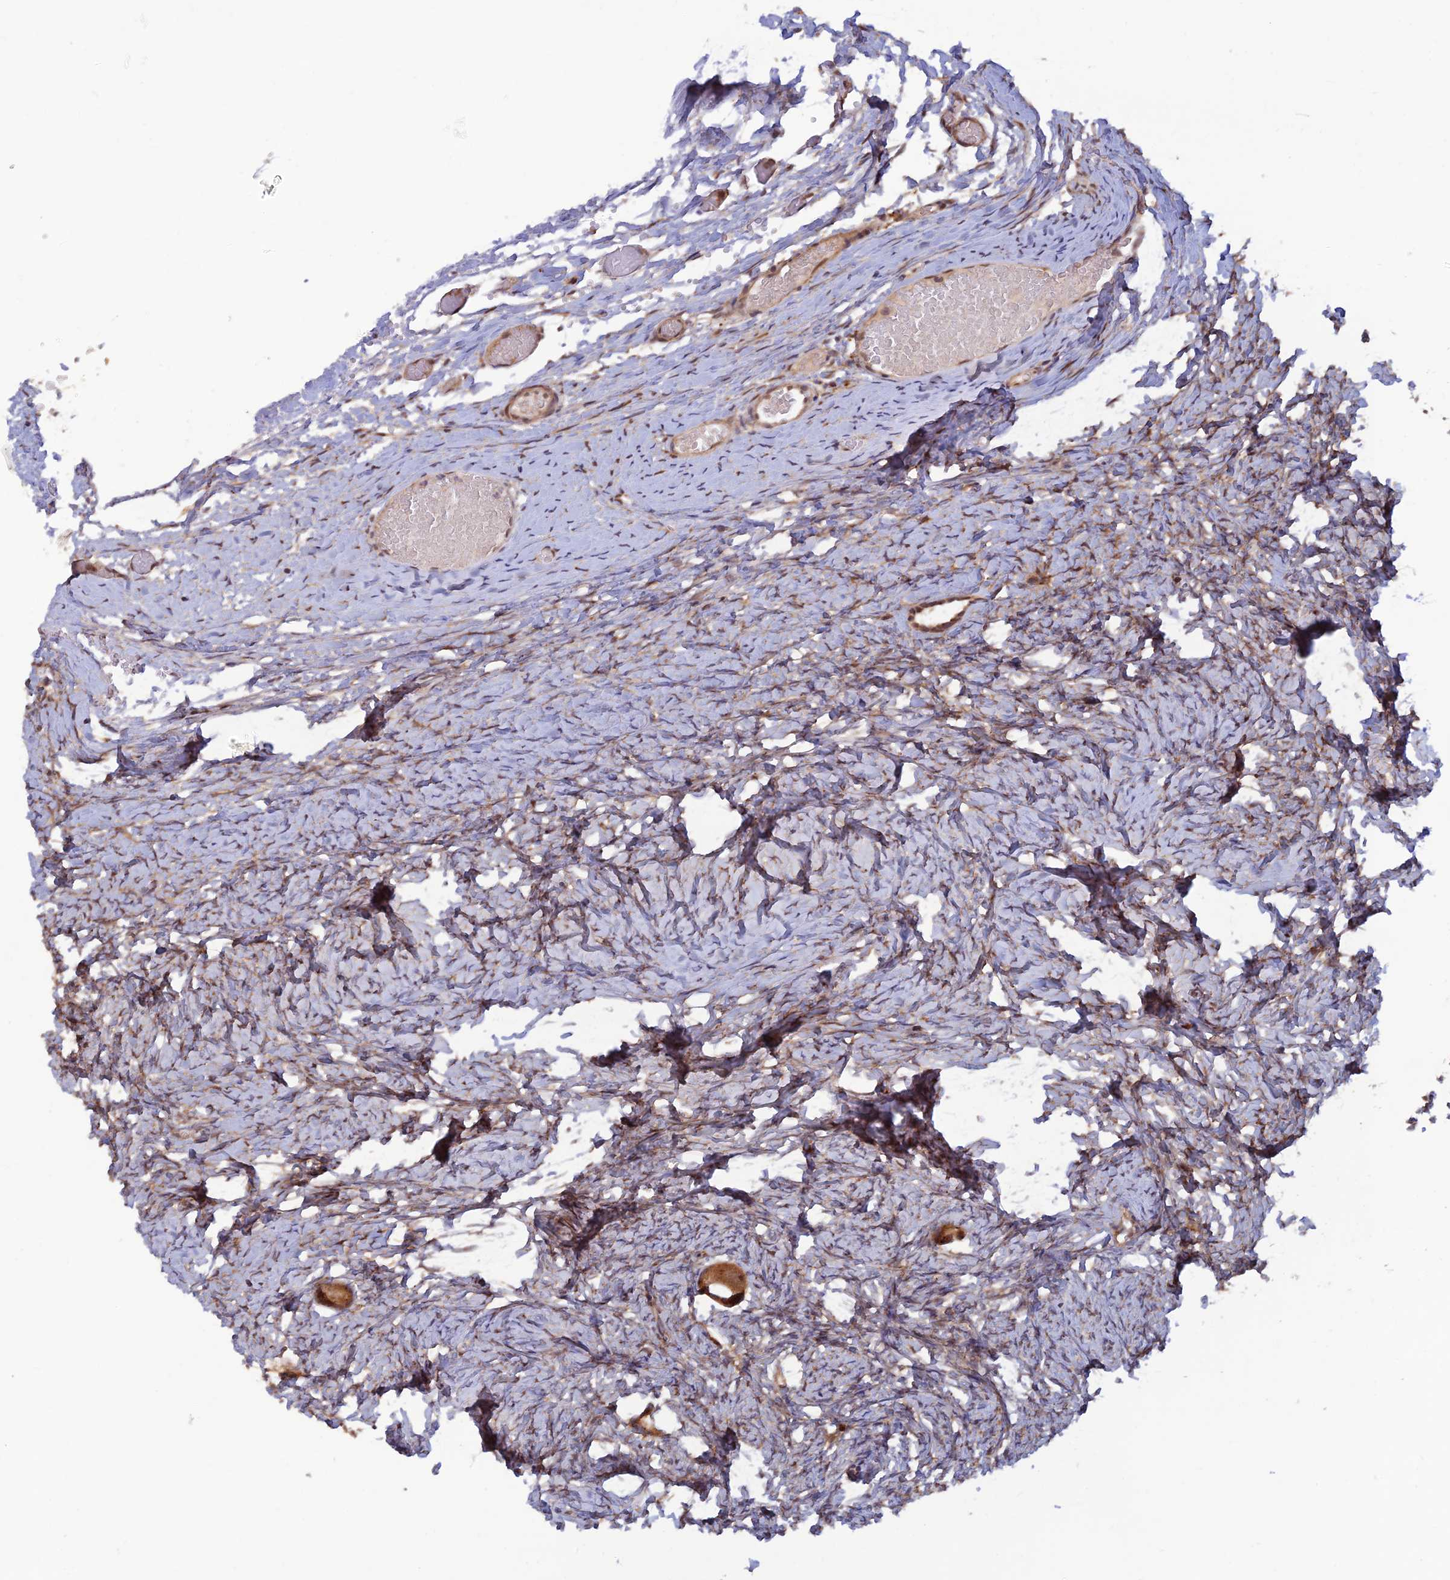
{"staining": {"intensity": "moderate", "quantity": ">75%", "location": "cytoplasmic/membranous"}, "tissue": "ovary", "cell_type": "Follicle cells", "image_type": "normal", "snomed": [{"axis": "morphology", "description": "Normal tissue, NOS"}, {"axis": "topography", "description": "Ovary"}], "caption": "Immunohistochemistry (DAB) staining of benign human ovary displays moderate cytoplasmic/membranous protein expression in approximately >75% of follicle cells.", "gene": "ZNF565", "patient": {"sex": "female", "age": 27}}